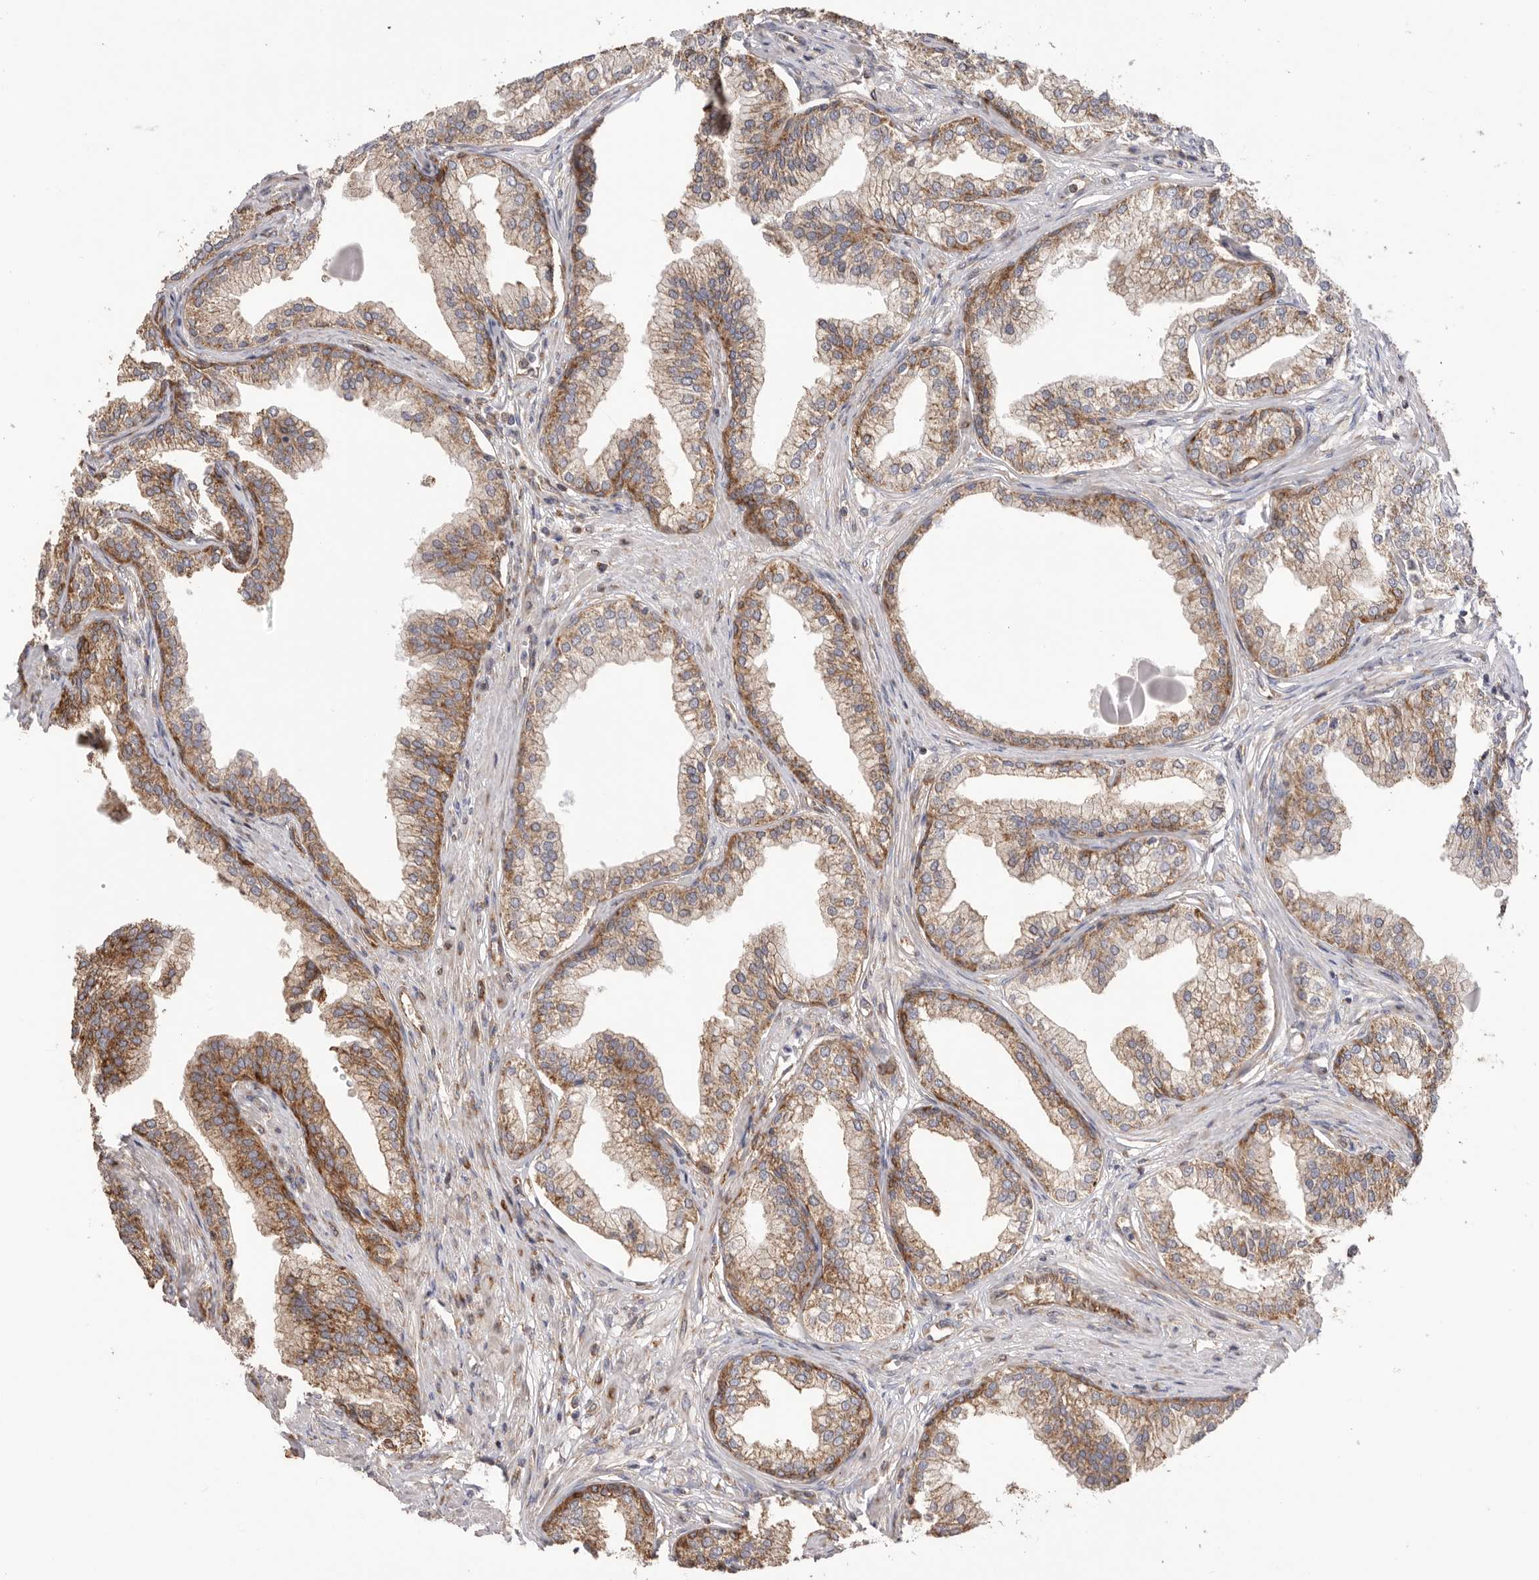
{"staining": {"intensity": "strong", "quantity": ">75%", "location": "cytoplasmic/membranous"}, "tissue": "prostate", "cell_type": "Glandular cells", "image_type": "normal", "snomed": [{"axis": "morphology", "description": "Normal tissue, NOS"}, {"axis": "morphology", "description": "Urothelial carcinoma, Low grade"}, {"axis": "topography", "description": "Urinary bladder"}, {"axis": "topography", "description": "Prostate"}], "caption": "A high-resolution histopathology image shows immunohistochemistry (IHC) staining of normal prostate, which shows strong cytoplasmic/membranous positivity in about >75% of glandular cells. (DAB = brown stain, brightfield microscopy at high magnification).", "gene": "SERBP1", "patient": {"sex": "male", "age": 60}}